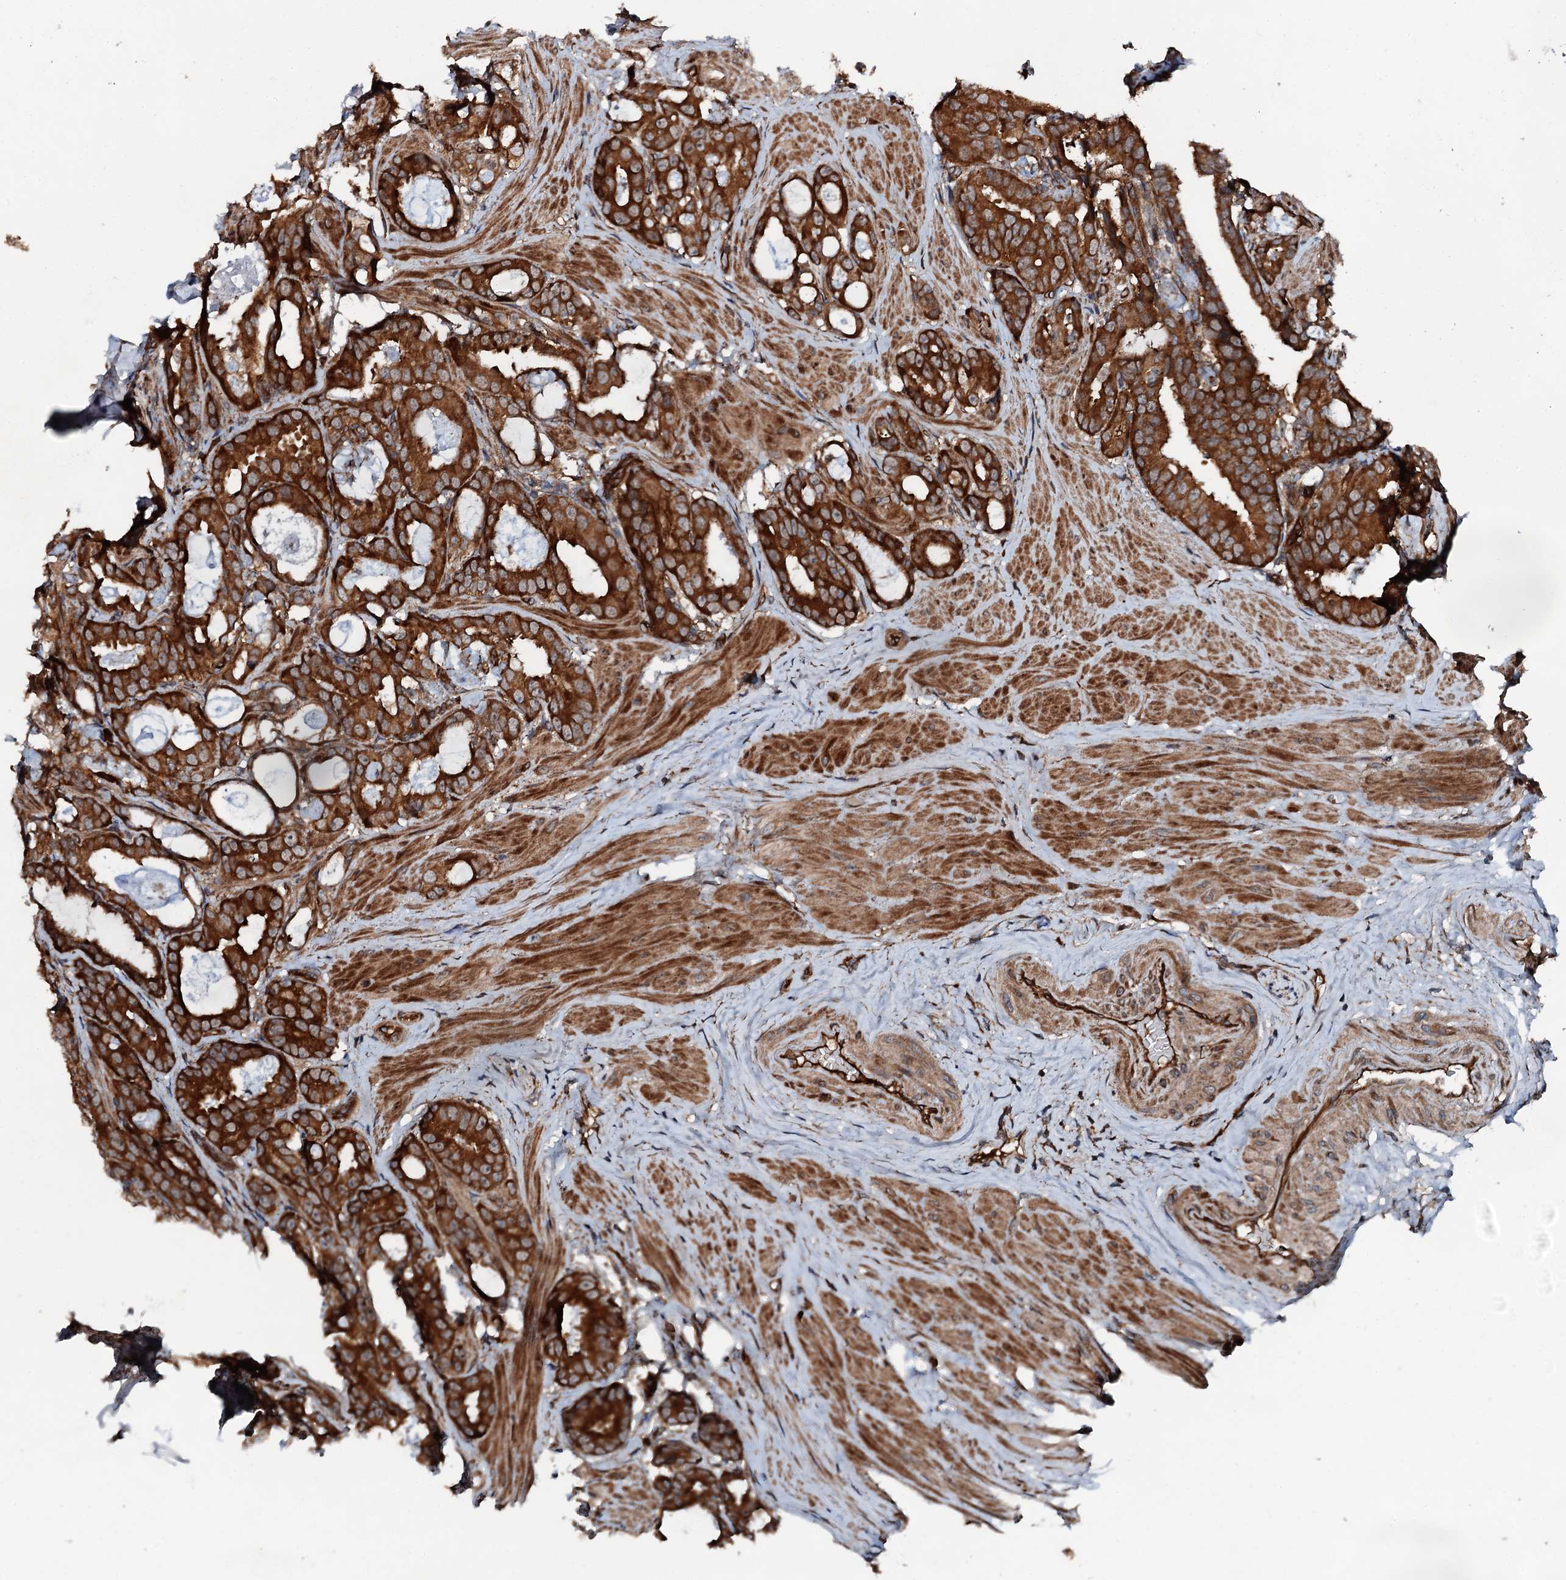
{"staining": {"intensity": "strong", "quantity": ">75%", "location": "cytoplasmic/membranous"}, "tissue": "prostate cancer", "cell_type": "Tumor cells", "image_type": "cancer", "snomed": [{"axis": "morphology", "description": "Adenocarcinoma, Low grade"}, {"axis": "topography", "description": "Prostate"}], "caption": "Prostate cancer (low-grade adenocarcinoma) was stained to show a protein in brown. There is high levels of strong cytoplasmic/membranous expression in about >75% of tumor cells. (DAB = brown stain, brightfield microscopy at high magnification).", "gene": "FLYWCH1", "patient": {"sex": "male", "age": 71}}